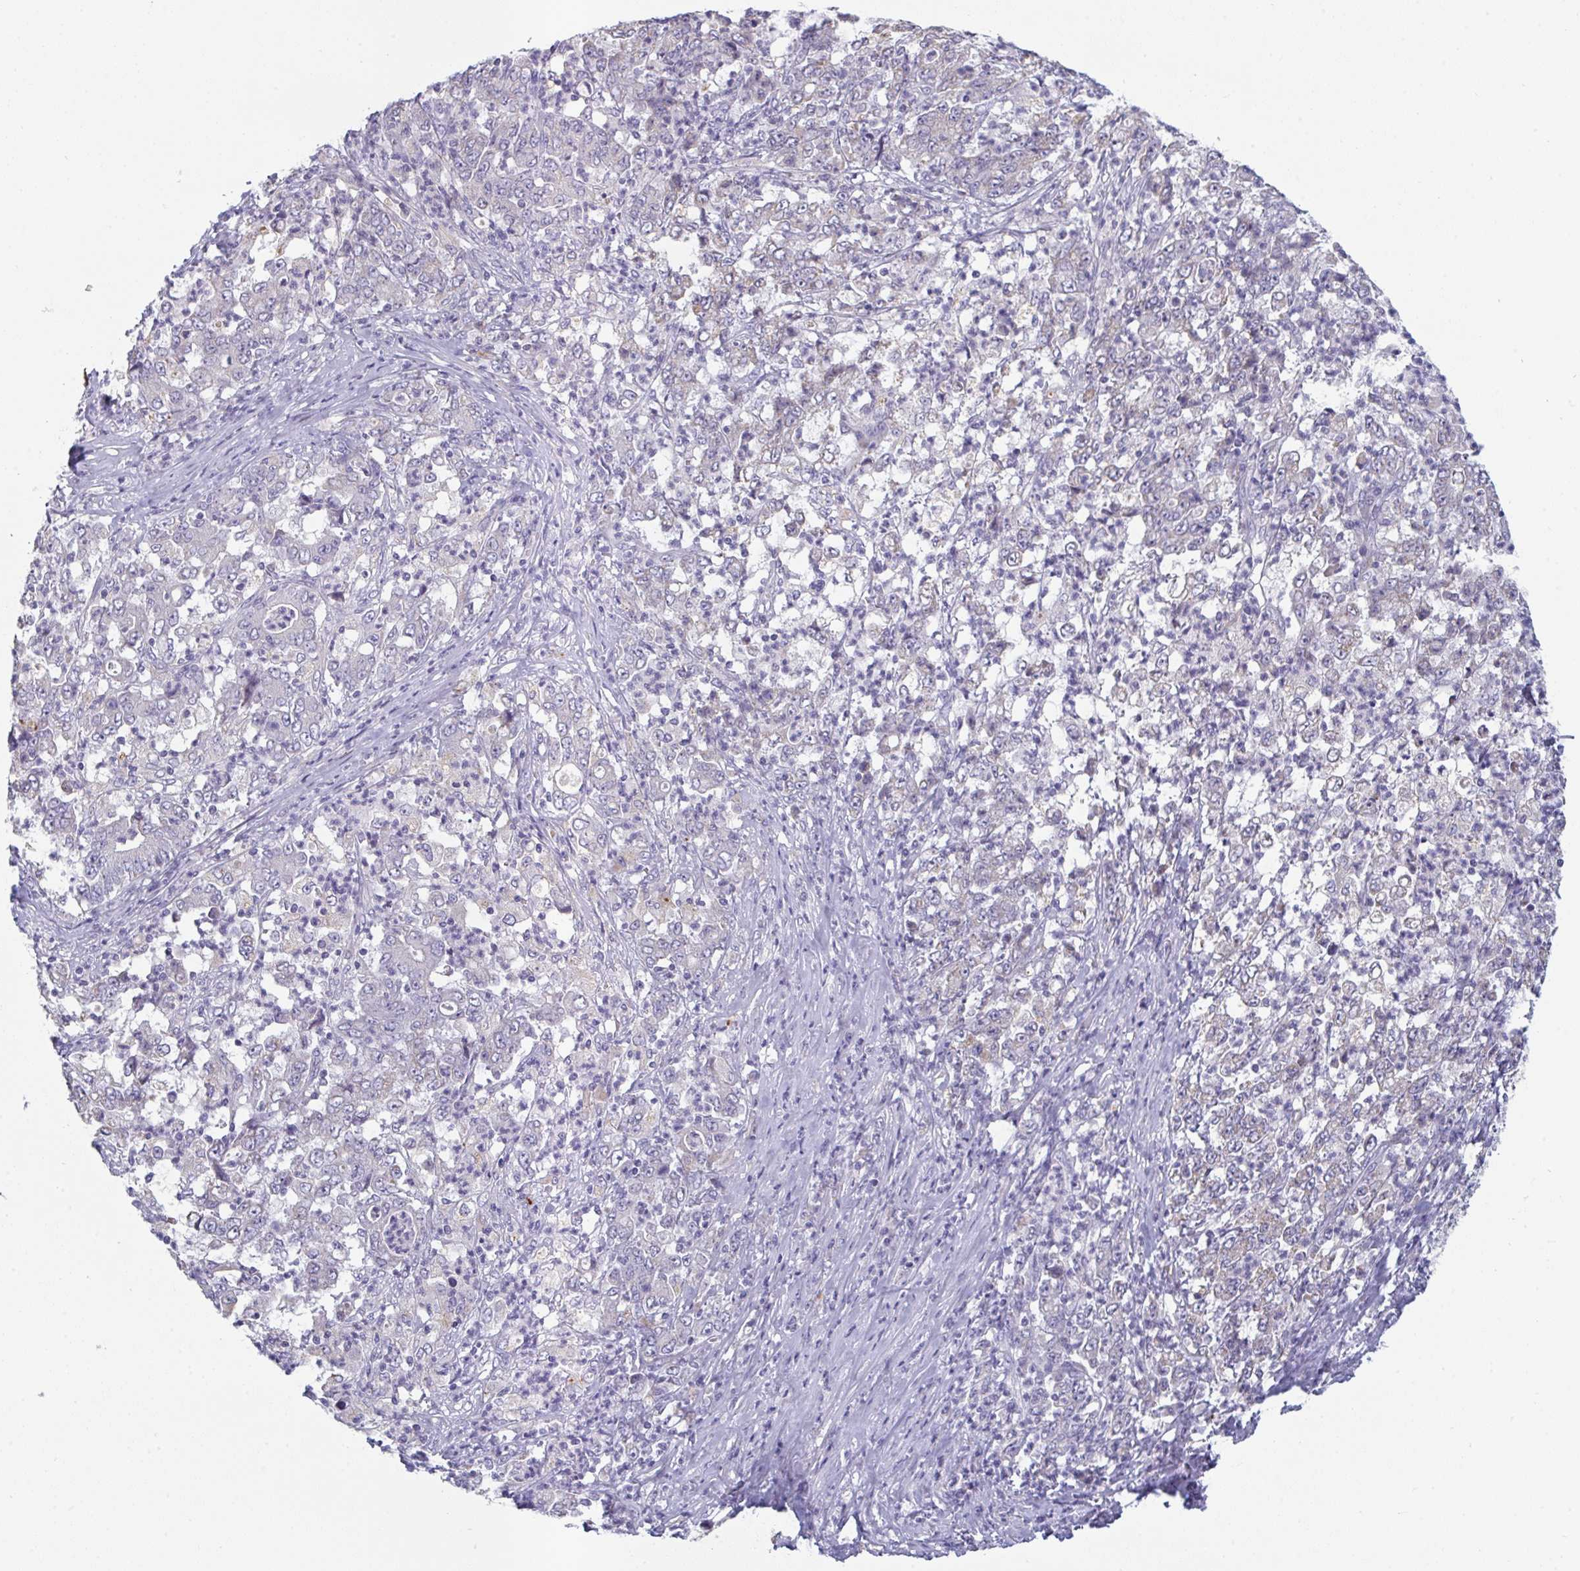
{"staining": {"intensity": "negative", "quantity": "none", "location": "none"}, "tissue": "stomach cancer", "cell_type": "Tumor cells", "image_type": "cancer", "snomed": [{"axis": "morphology", "description": "Adenocarcinoma, NOS"}, {"axis": "topography", "description": "Stomach, lower"}], "caption": "DAB immunohistochemical staining of human stomach cancer exhibits no significant staining in tumor cells. (DAB IHC visualized using brightfield microscopy, high magnification).", "gene": "HGFAC", "patient": {"sex": "female", "age": 71}}